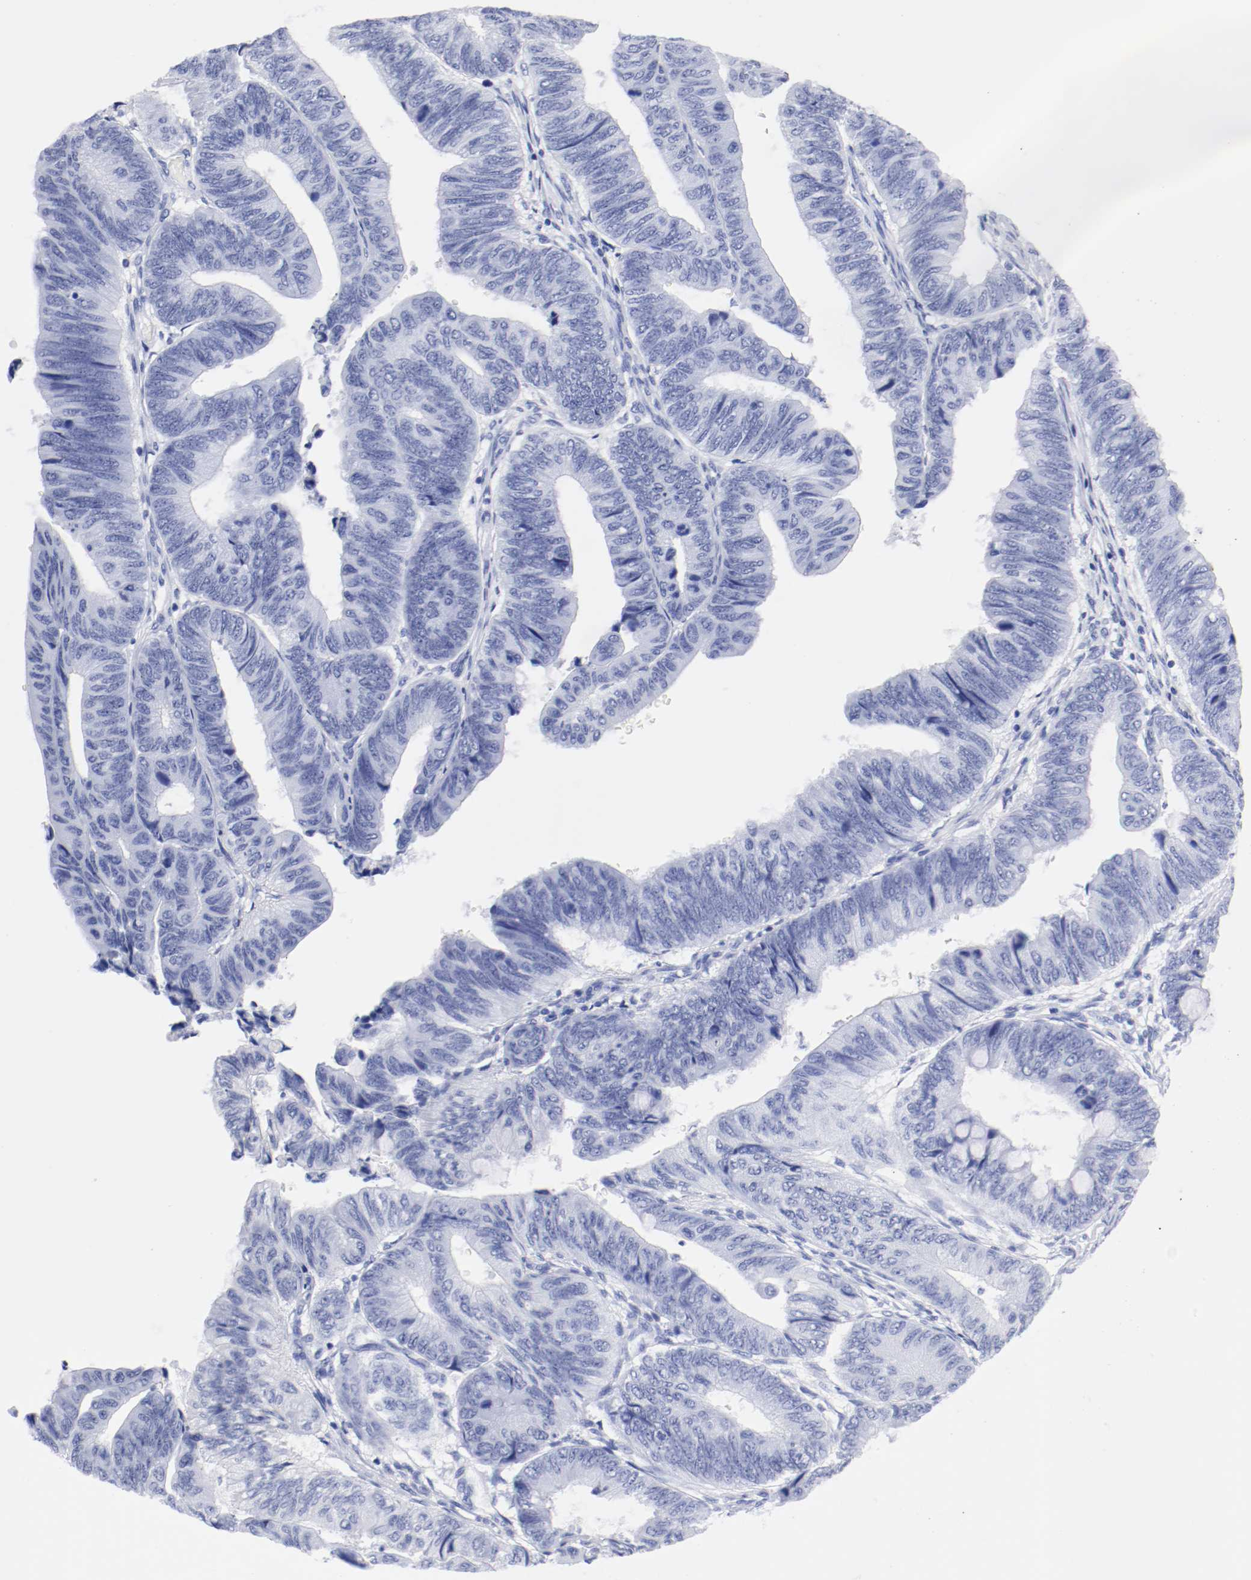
{"staining": {"intensity": "negative", "quantity": "none", "location": "none"}, "tissue": "colorectal cancer", "cell_type": "Tumor cells", "image_type": "cancer", "snomed": [{"axis": "morphology", "description": "Normal tissue, NOS"}, {"axis": "morphology", "description": "Adenocarcinoma, NOS"}, {"axis": "topography", "description": "Rectum"}, {"axis": "topography", "description": "Peripheral nerve tissue"}], "caption": "An image of colorectal adenocarcinoma stained for a protein shows no brown staining in tumor cells.", "gene": "ITGAX", "patient": {"sex": "male", "age": 92}}